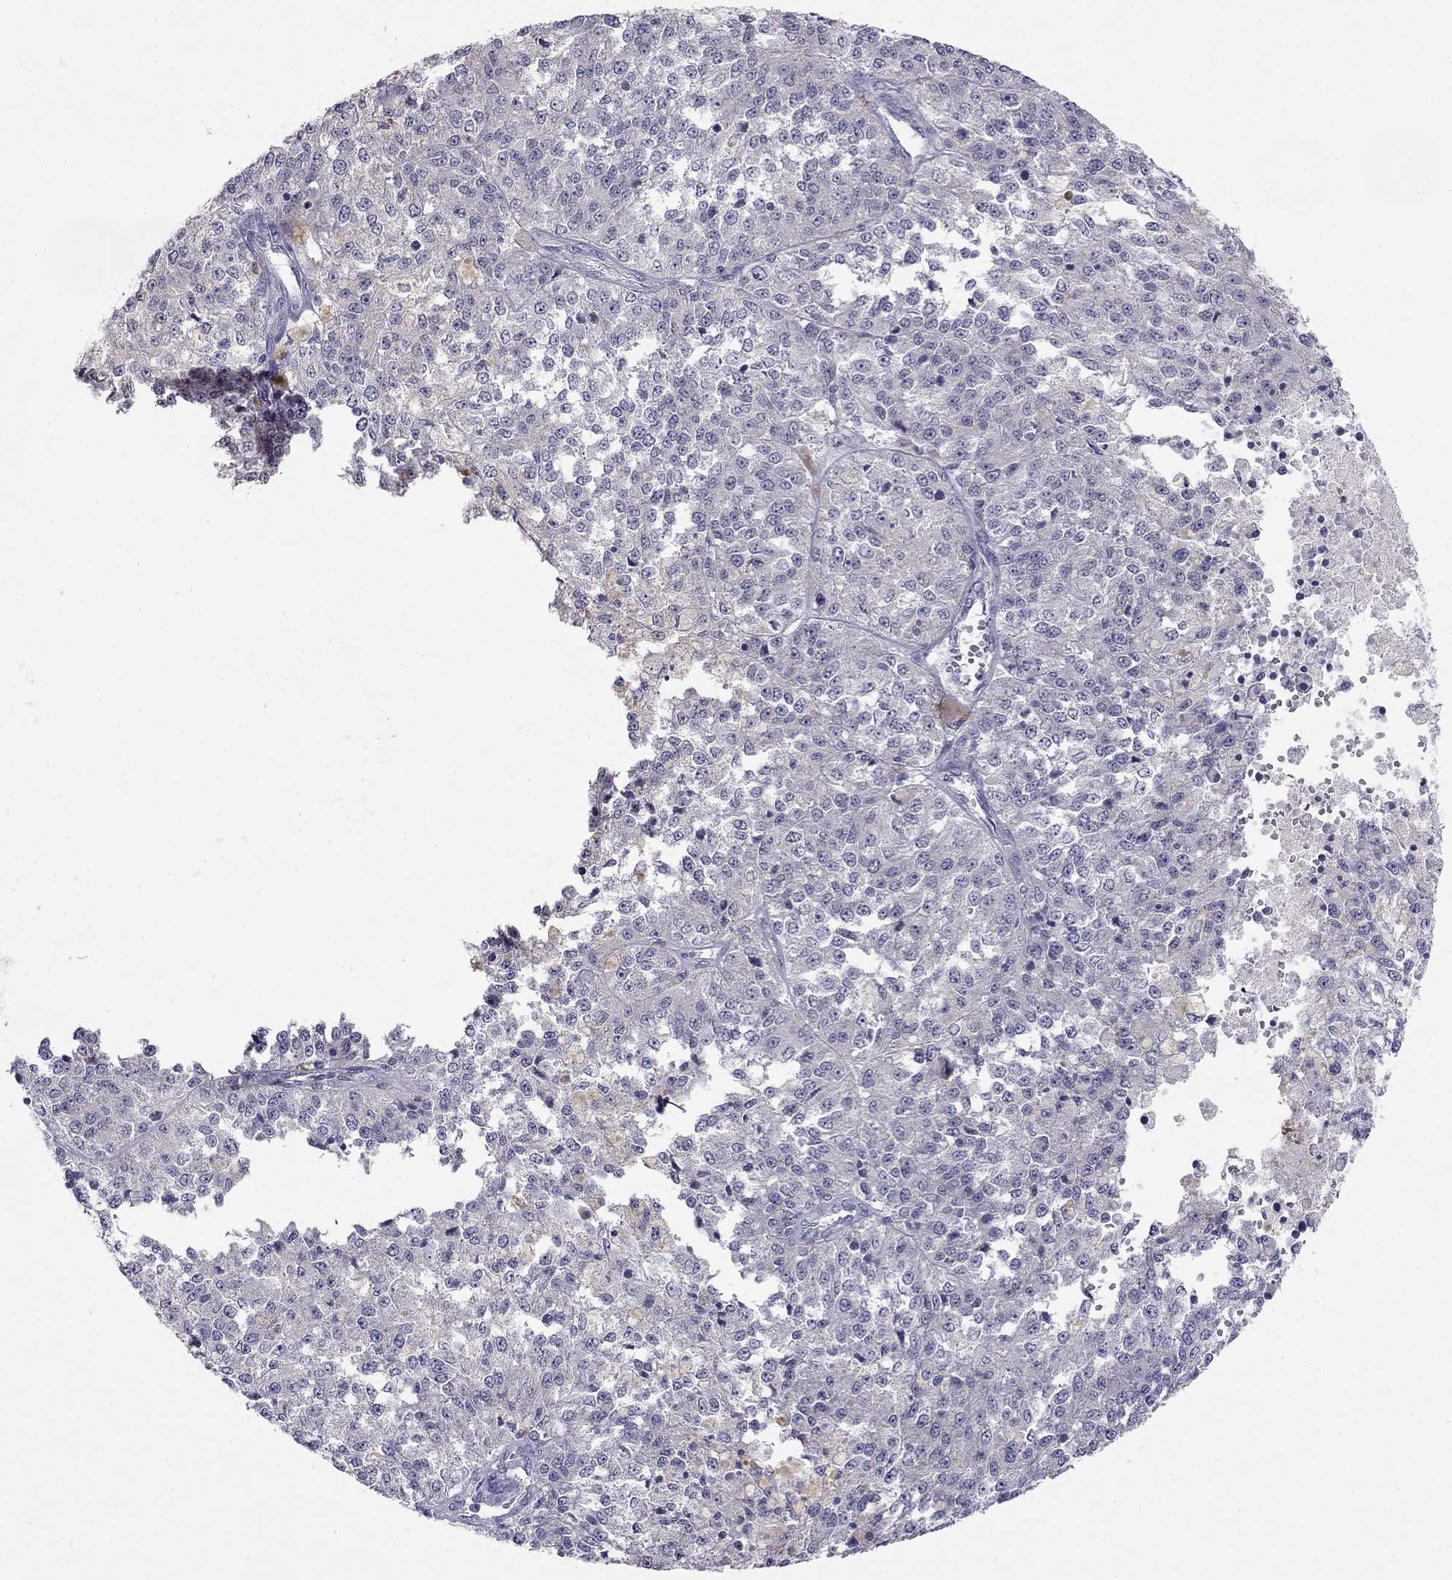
{"staining": {"intensity": "negative", "quantity": "none", "location": "none"}, "tissue": "melanoma", "cell_type": "Tumor cells", "image_type": "cancer", "snomed": [{"axis": "morphology", "description": "Malignant melanoma, Metastatic site"}, {"axis": "topography", "description": "Lymph node"}], "caption": "This histopathology image is of melanoma stained with IHC to label a protein in brown with the nuclei are counter-stained blue. There is no staining in tumor cells.", "gene": "C16orf89", "patient": {"sex": "female", "age": 64}}